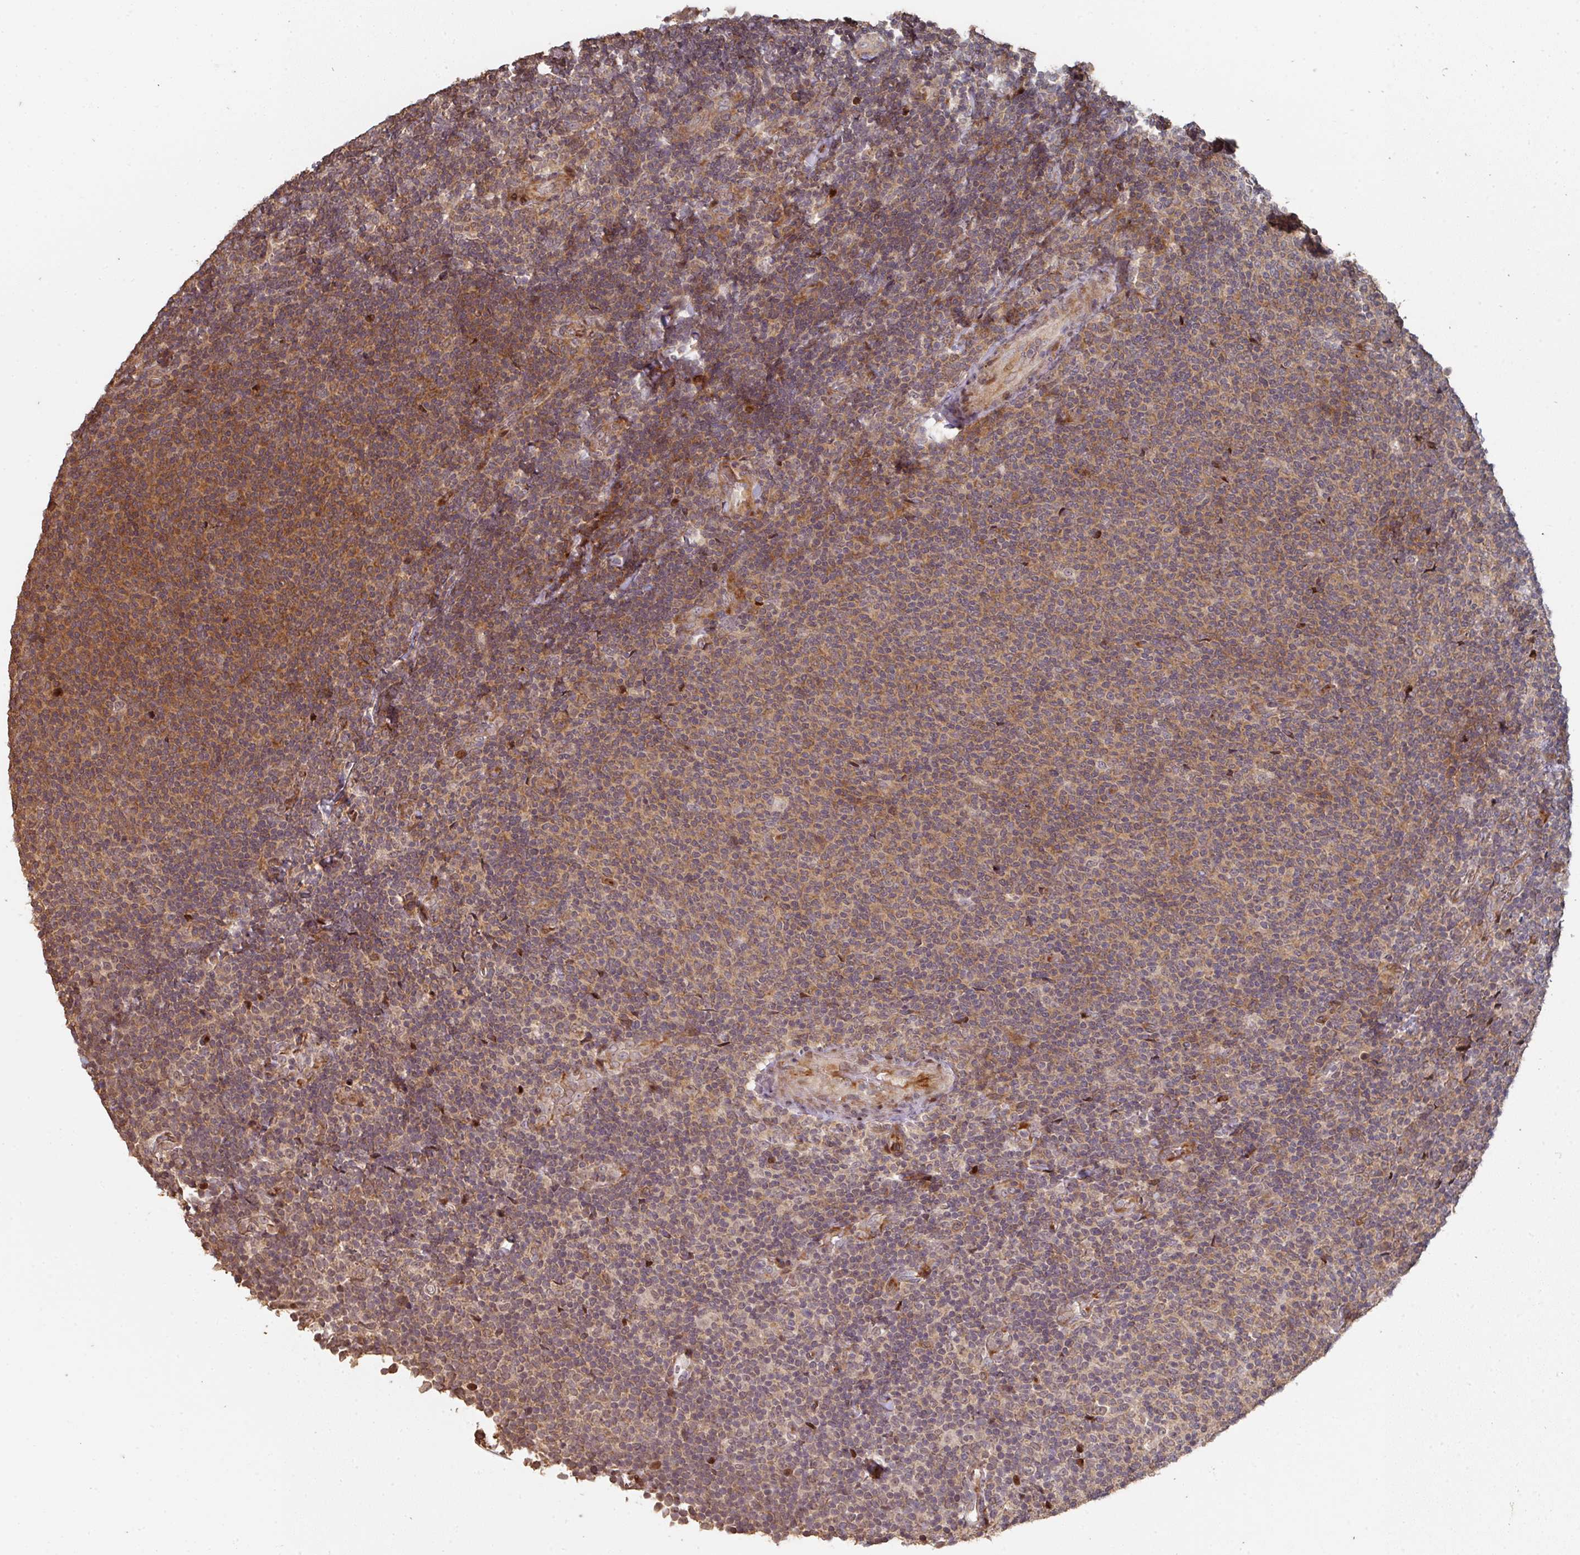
{"staining": {"intensity": "moderate", "quantity": "25%-75%", "location": "cytoplasmic/membranous"}, "tissue": "lymphoma", "cell_type": "Tumor cells", "image_type": "cancer", "snomed": [{"axis": "morphology", "description": "Malignant lymphoma, non-Hodgkin's type, Low grade"}, {"axis": "topography", "description": "Lymph node"}], "caption": "A brown stain highlights moderate cytoplasmic/membranous expression of a protein in human low-grade malignant lymphoma, non-Hodgkin's type tumor cells.", "gene": "CA7", "patient": {"sex": "male", "age": 52}}